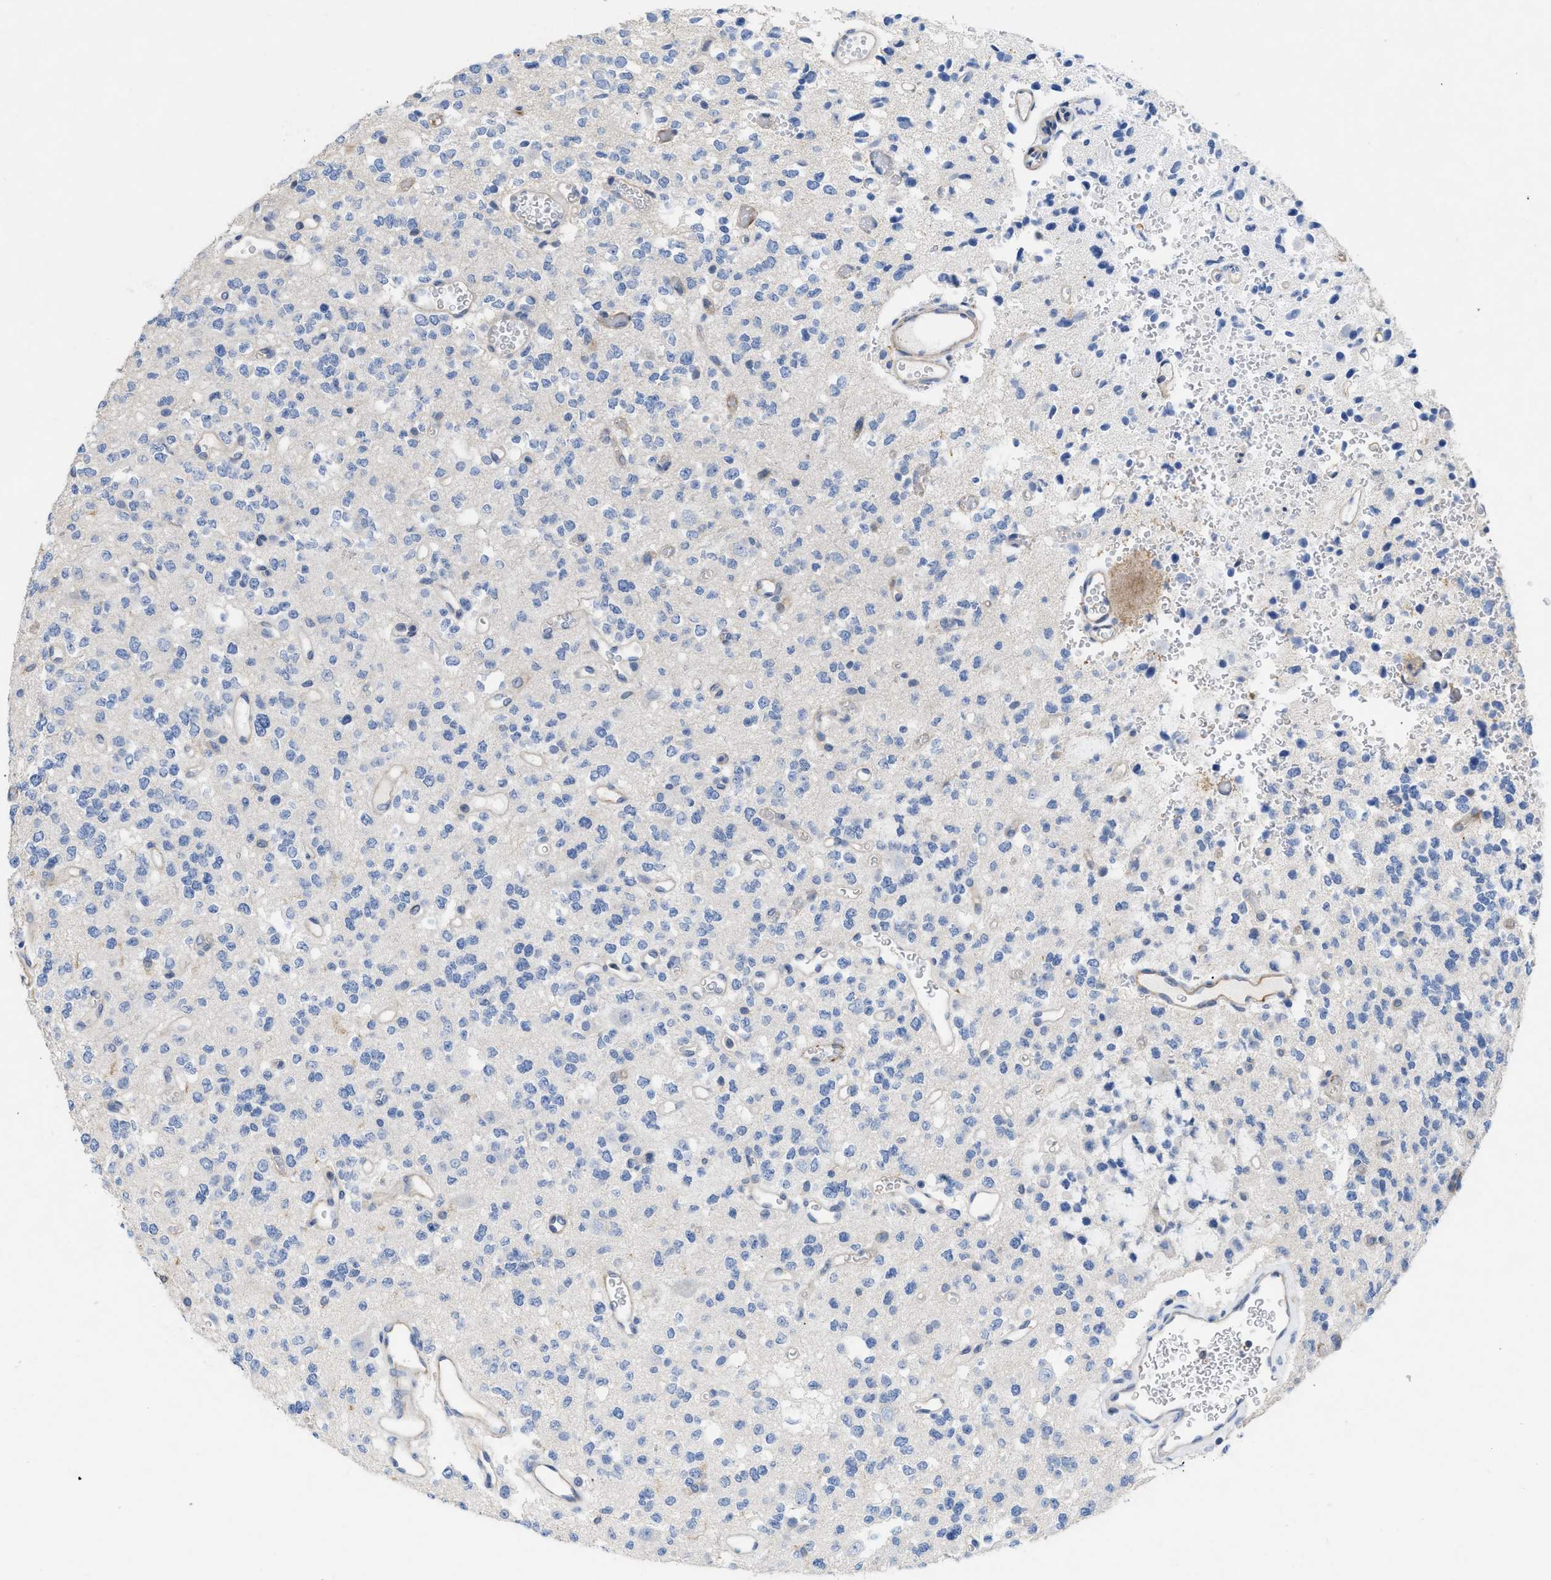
{"staining": {"intensity": "negative", "quantity": "none", "location": "none"}, "tissue": "glioma", "cell_type": "Tumor cells", "image_type": "cancer", "snomed": [{"axis": "morphology", "description": "Glioma, malignant, Low grade"}, {"axis": "topography", "description": "Brain"}], "caption": "Immunohistochemistry image of neoplastic tissue: glioma stained with DAB (3,3'-diaminobenzidine) demonstrates no significant protein expression in tumor cells.", "gene": "TMEM131", "patient": {"sex": "male", "age": 38}}